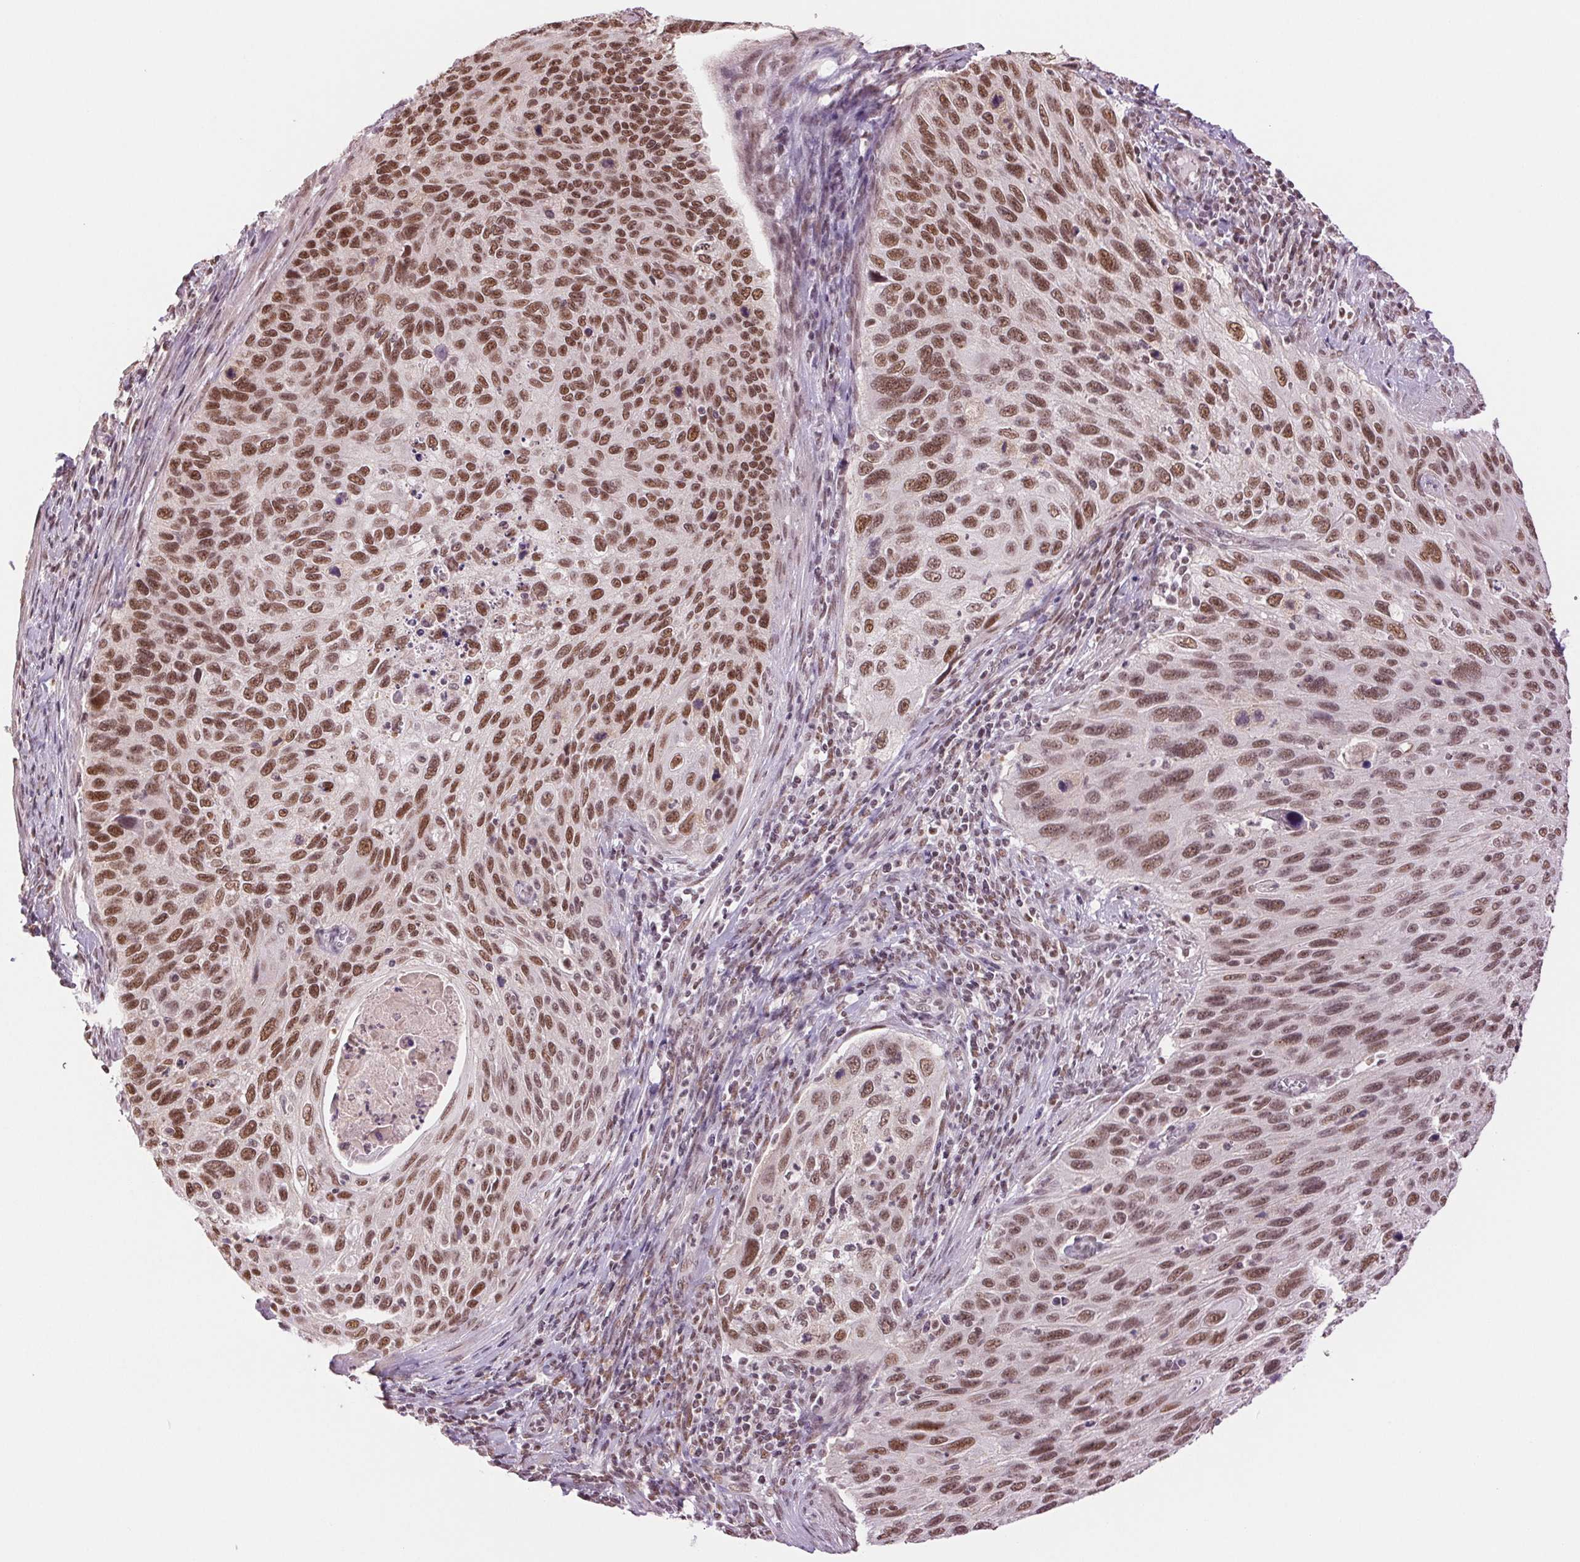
{"staining": {"intensity": "moderate", "quantity": ">75%", "location": "nuclear"}, "tissue": "cervical cancer", "cell_type": "Tumor cells", "image_type": "cancer", "snomed": [{"axis": "morphology", "description": "Squamous cell carcinoma, NOS"}, {"axis": "topography", "description": "Cervix"}], "caption": "A brown stain labels moderate nuclear expression of a protein in human cervical cancer tumor cells.", "gene": "RPRD1B", "patient": {"sex": "female", "age": 70}}